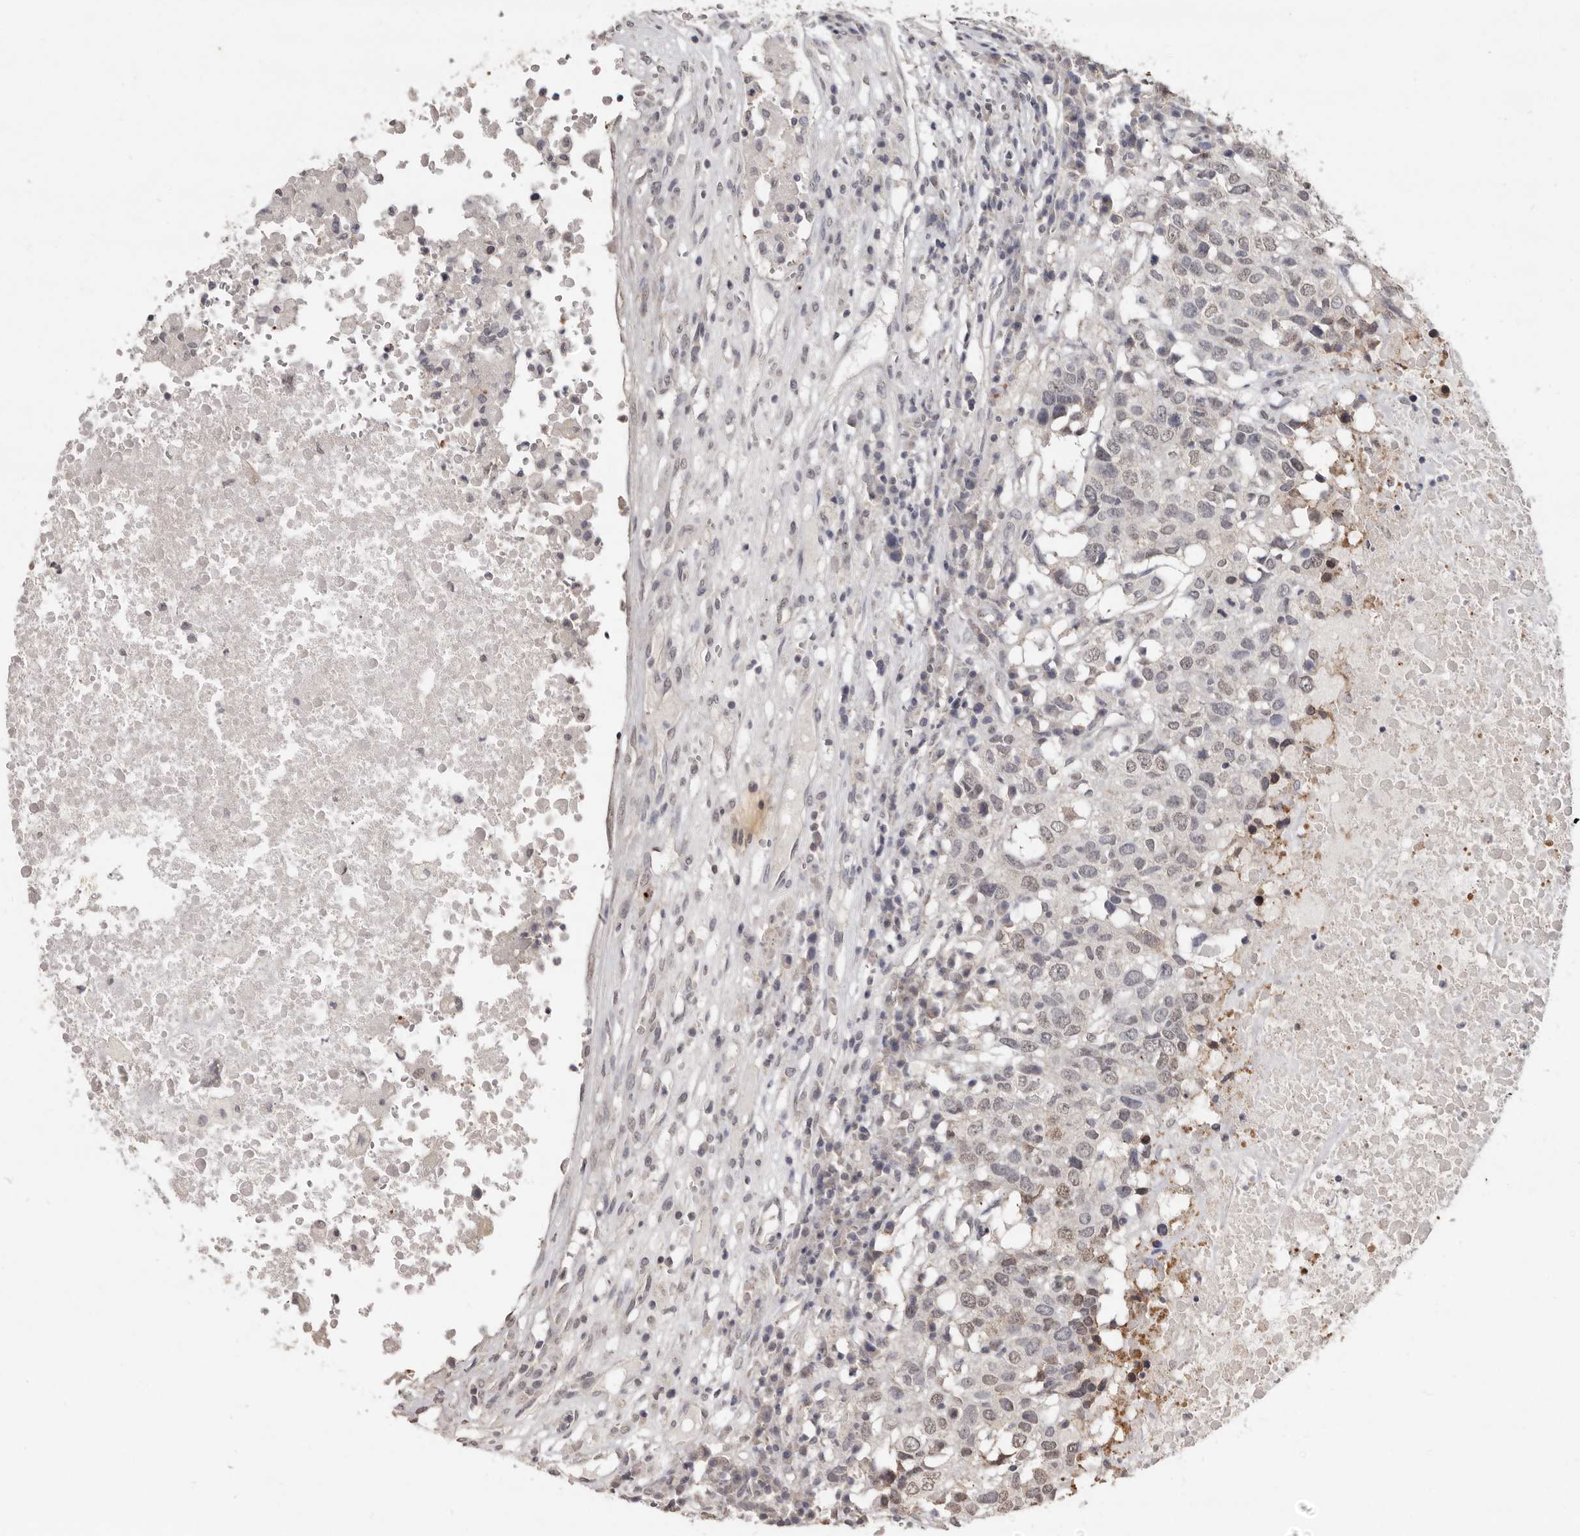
{"staining": {"intensity": "weak", "quantity": ">75%", "location": "nuclear"}, "tissue": "head and neck cancer", "cell_type": "Tumor cells", "image_type": "cancer", "snomed": [{"axis": "morphology", "description": "Squamous cell carcinoma, NOS"}, {"axis": "topography", "description": "Head-Neck"}], "caption": "Protein staining reveals weak nuclear positivity in about >75% of tumor cells in head and neck cancer.", "gene": "LINGO2", "patient": {"sex": "male", "age": 66}}